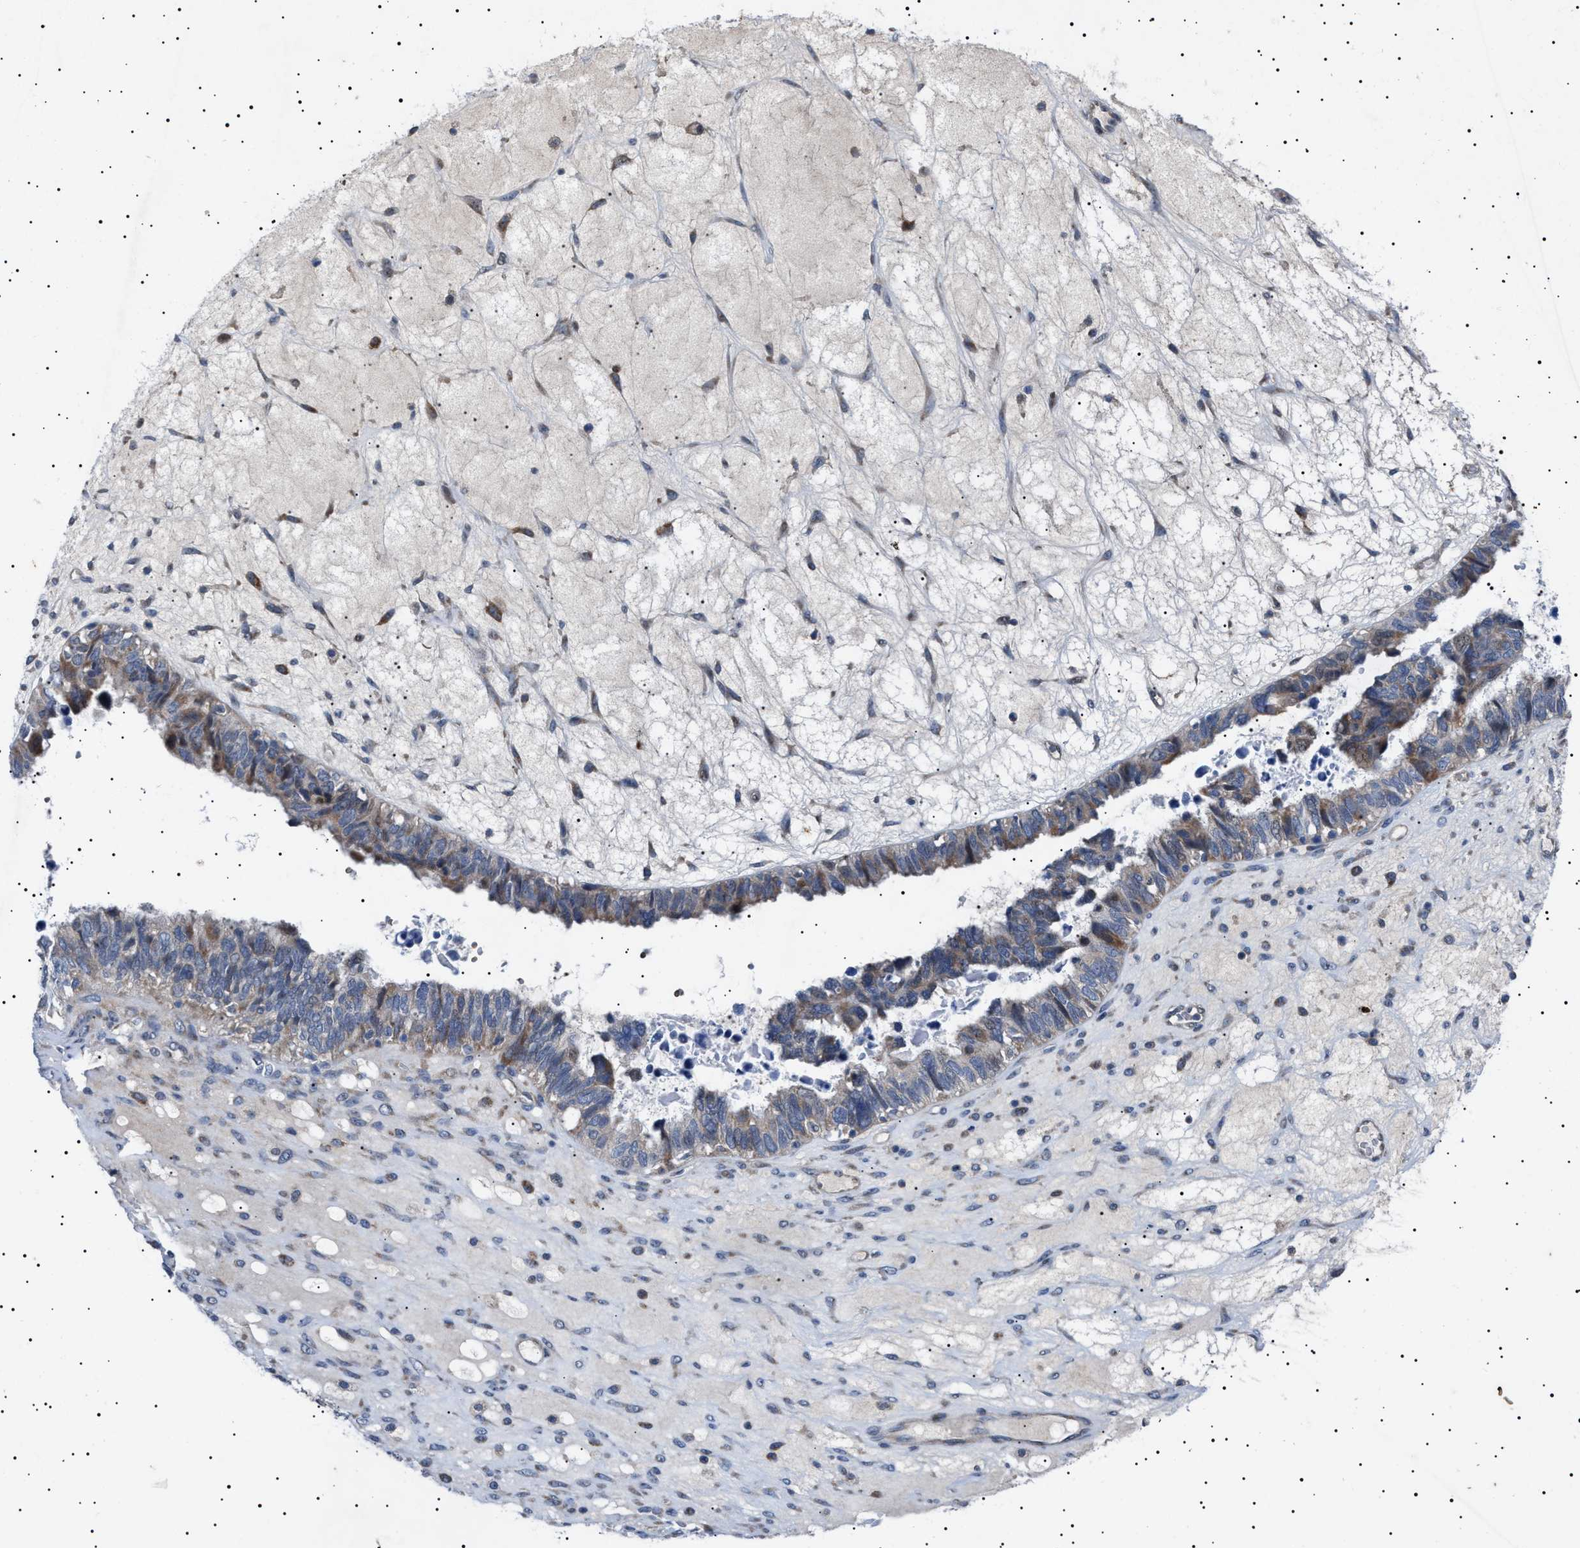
{"staining": {"intensity": "moderate", "quantity": "<25%", "location": "cytoplasmic/membranous"}, "tissue": "ovarian cancer", "cell_type": "Tumor cells", "image_type": "cancer", "snomed": [{"axis": "morphology", "description": "Cystadenocarcinoma, serous, NOS"}, {"axis": "topography", "description": "Ovary"}], "caption": "Human ovarian cancer (serous cystadenocarcinoma) stained for a protein (brown) displays moderate cytoplasmic/membranous positive positivity in approximately <25% of tumor cells.", "gene": "PTRH1", "patient": {"sex": "female", "age": 79}}